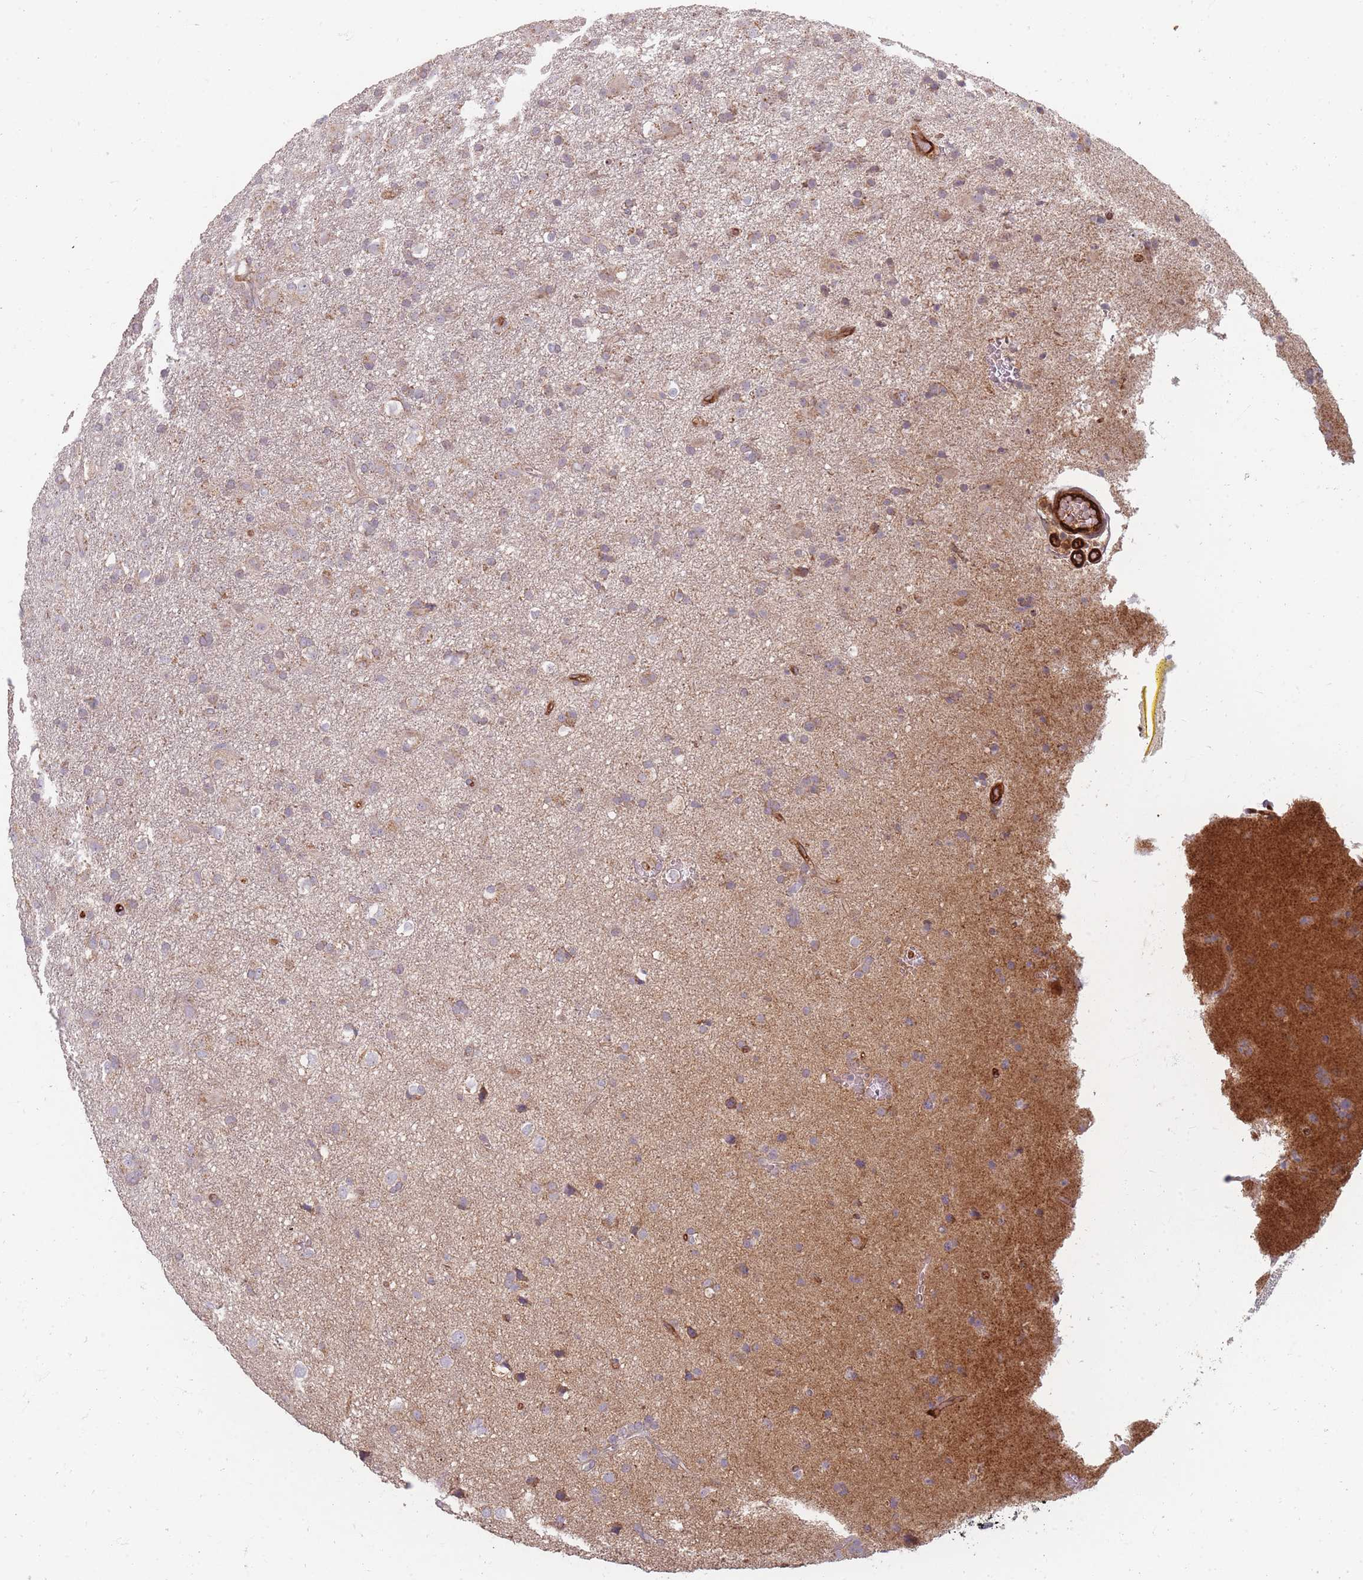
{"staining": {"intensity": "weak", "quantity": "<25%", "location": "cytoplasmic/membranous"}, "tissue": "glioma", "cell_type": "Tumor cells", "image_type": "cancer", "snomed": [{"axis": "morphology", "description": "Glioma, malignant, Low grade"}, {"axis": "topography", "description": "Brain"}], "caption": "A histopathology image of human malignant low-grade glioma is negative for staining in tumor cells.", "gene": "MRPS6", "patient": {"sex": "male", "age": 65}}